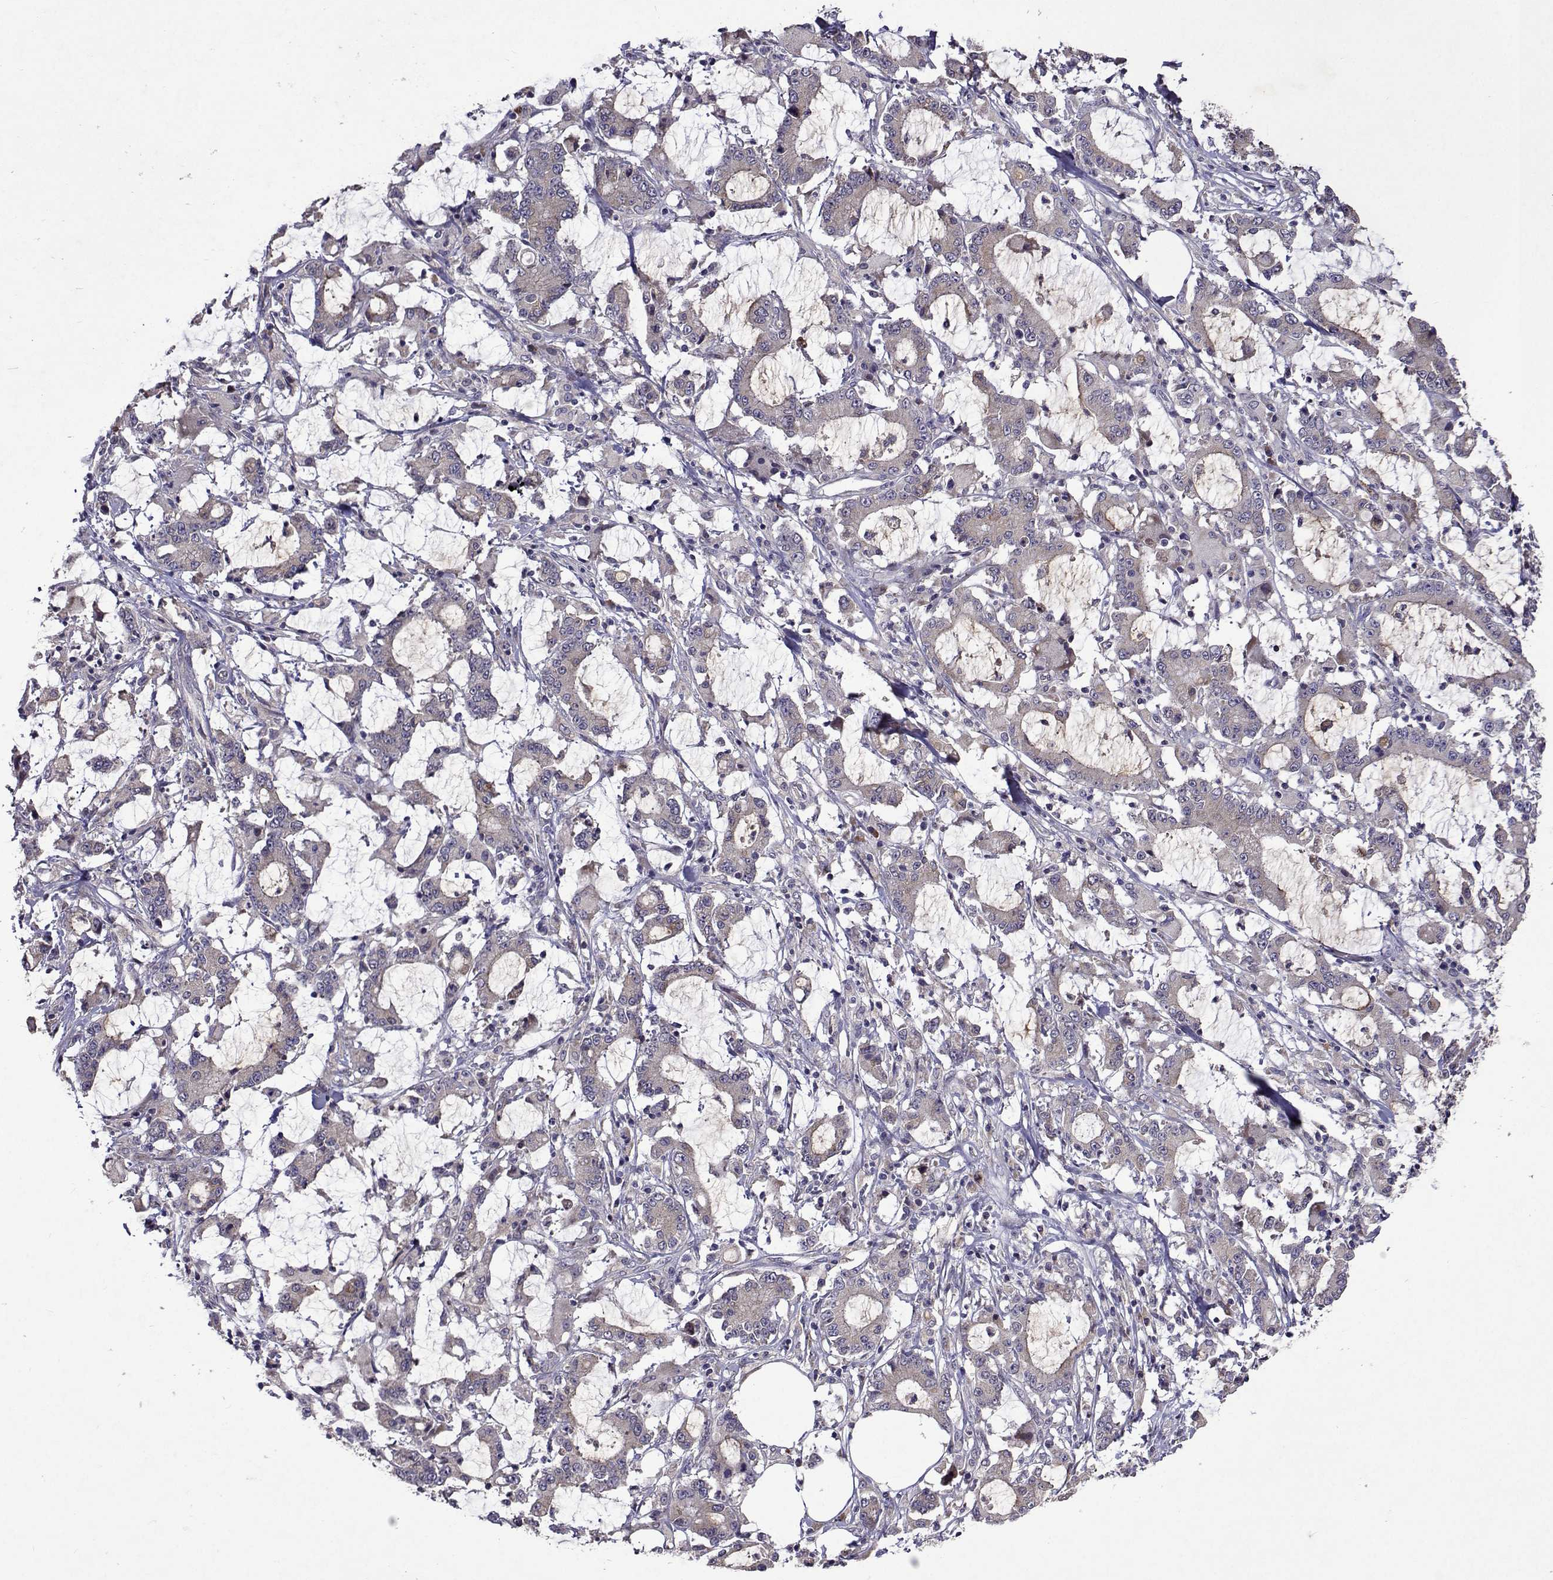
{"staining": {"intensity": "negative", "quantity": "none", "location": "none"}, "tissue": "stomach cancer", "cell_type": "Tumor cells", "image_type": "cancer", "snomed": [{"axis": "morphology", "description": "Adenocarcinoma, NOS"}, {"axis": "topography", "description": "Stomach, upper"}], "caption": "An image of human stomach cancer (adenocarcinoma) is negative for staining in tumor cells. (Stains: DAB immunohistochemistry (IHC) with hematoxylin counter stain, Microscopy: brightfield microscopy at high magnification).", "gene": "TARBP2", "patient": {"sex": "male", "age": 68}}